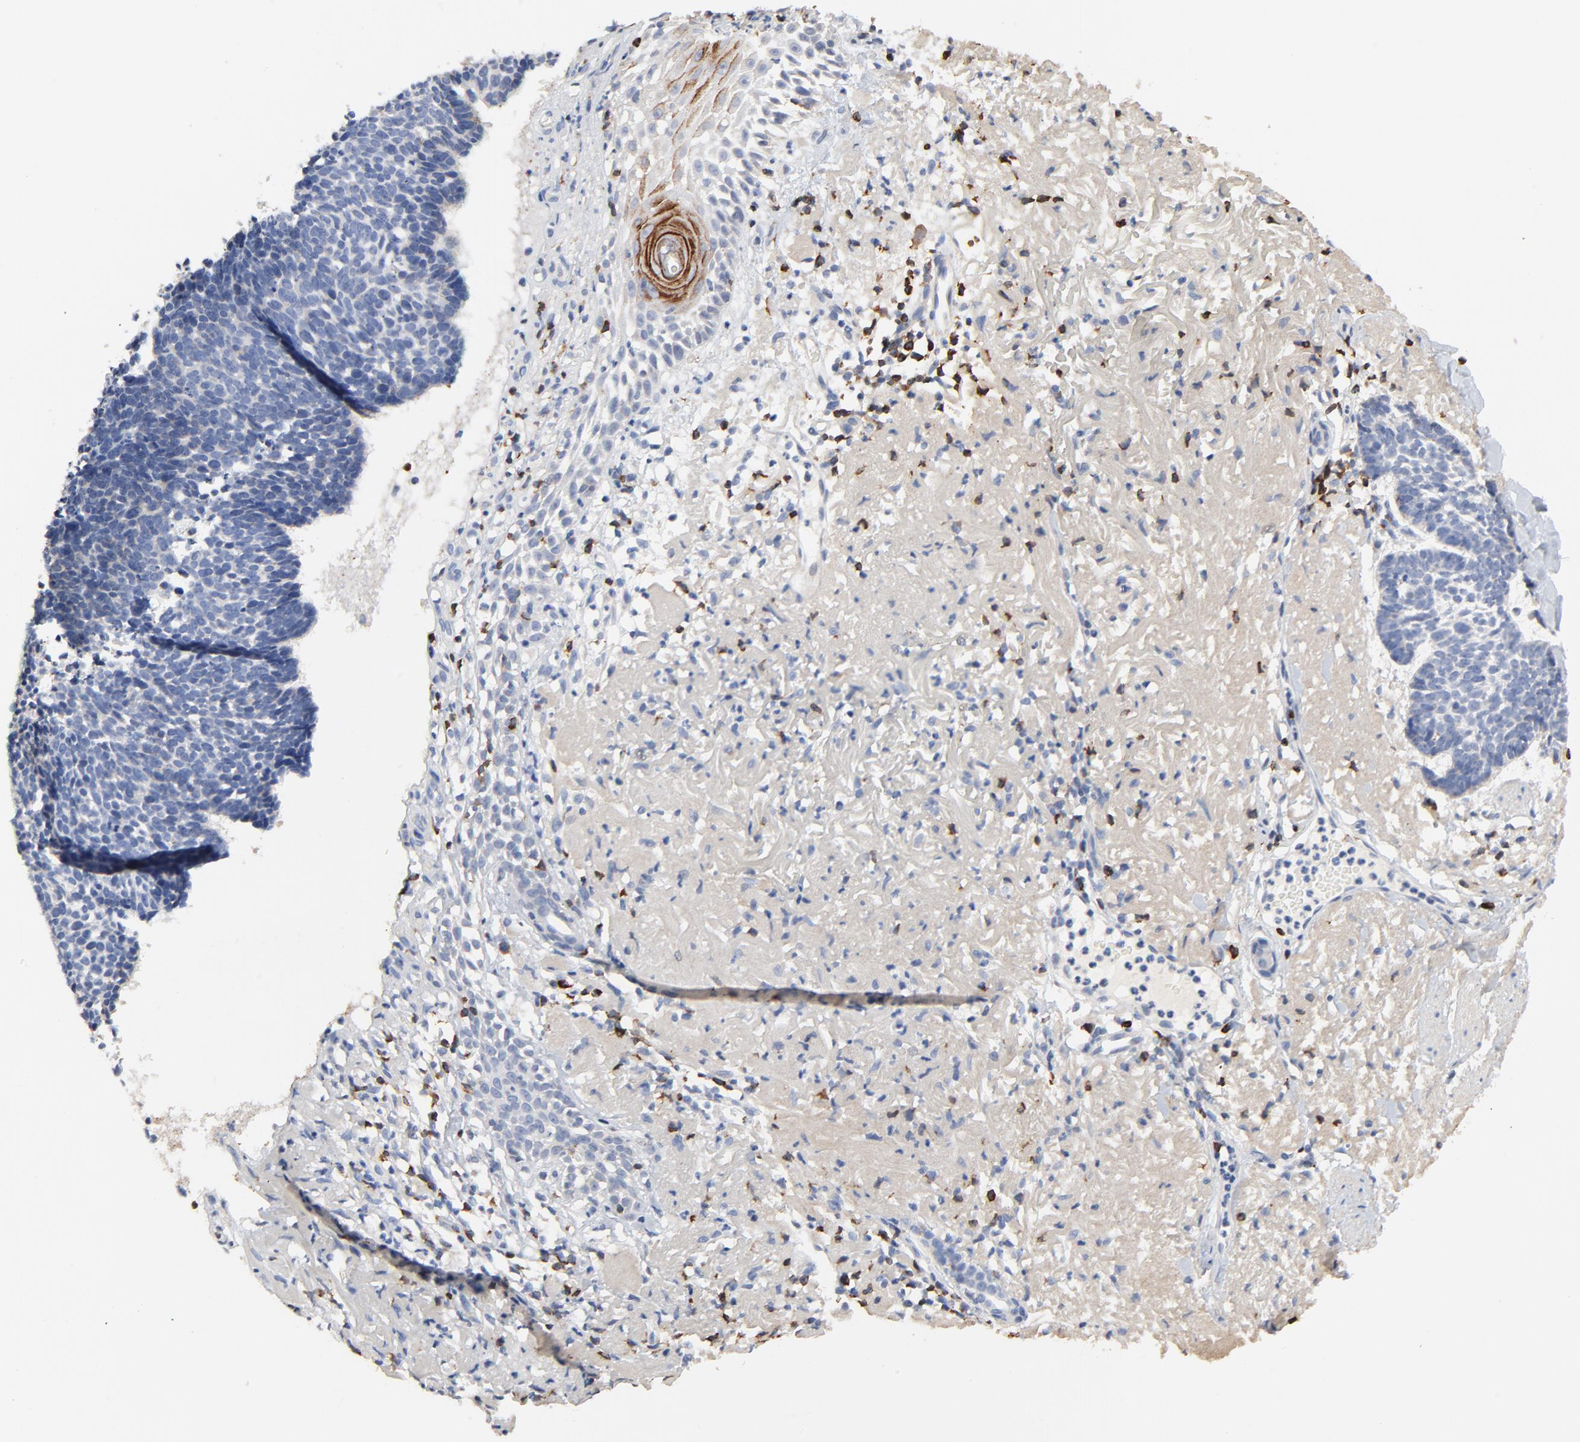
{"staining": {"intensity": "negative", "quantity": "none", "location": "none"}, "tissue": "skin cancer", "cell_type": "Tumor cells", "image_type": "cancer", "snomed": [{"axis": "morphology", "description": "Basal cell carcinoma"}, {"axis": "topography", "description": "Skin"}], "caption": "IHC image of human skin cancer stained for a protein (brown), which exhibits no expression in tumor cells.", "gene": "SKAP1", "patient": {"sex": "female", "age": 87}}